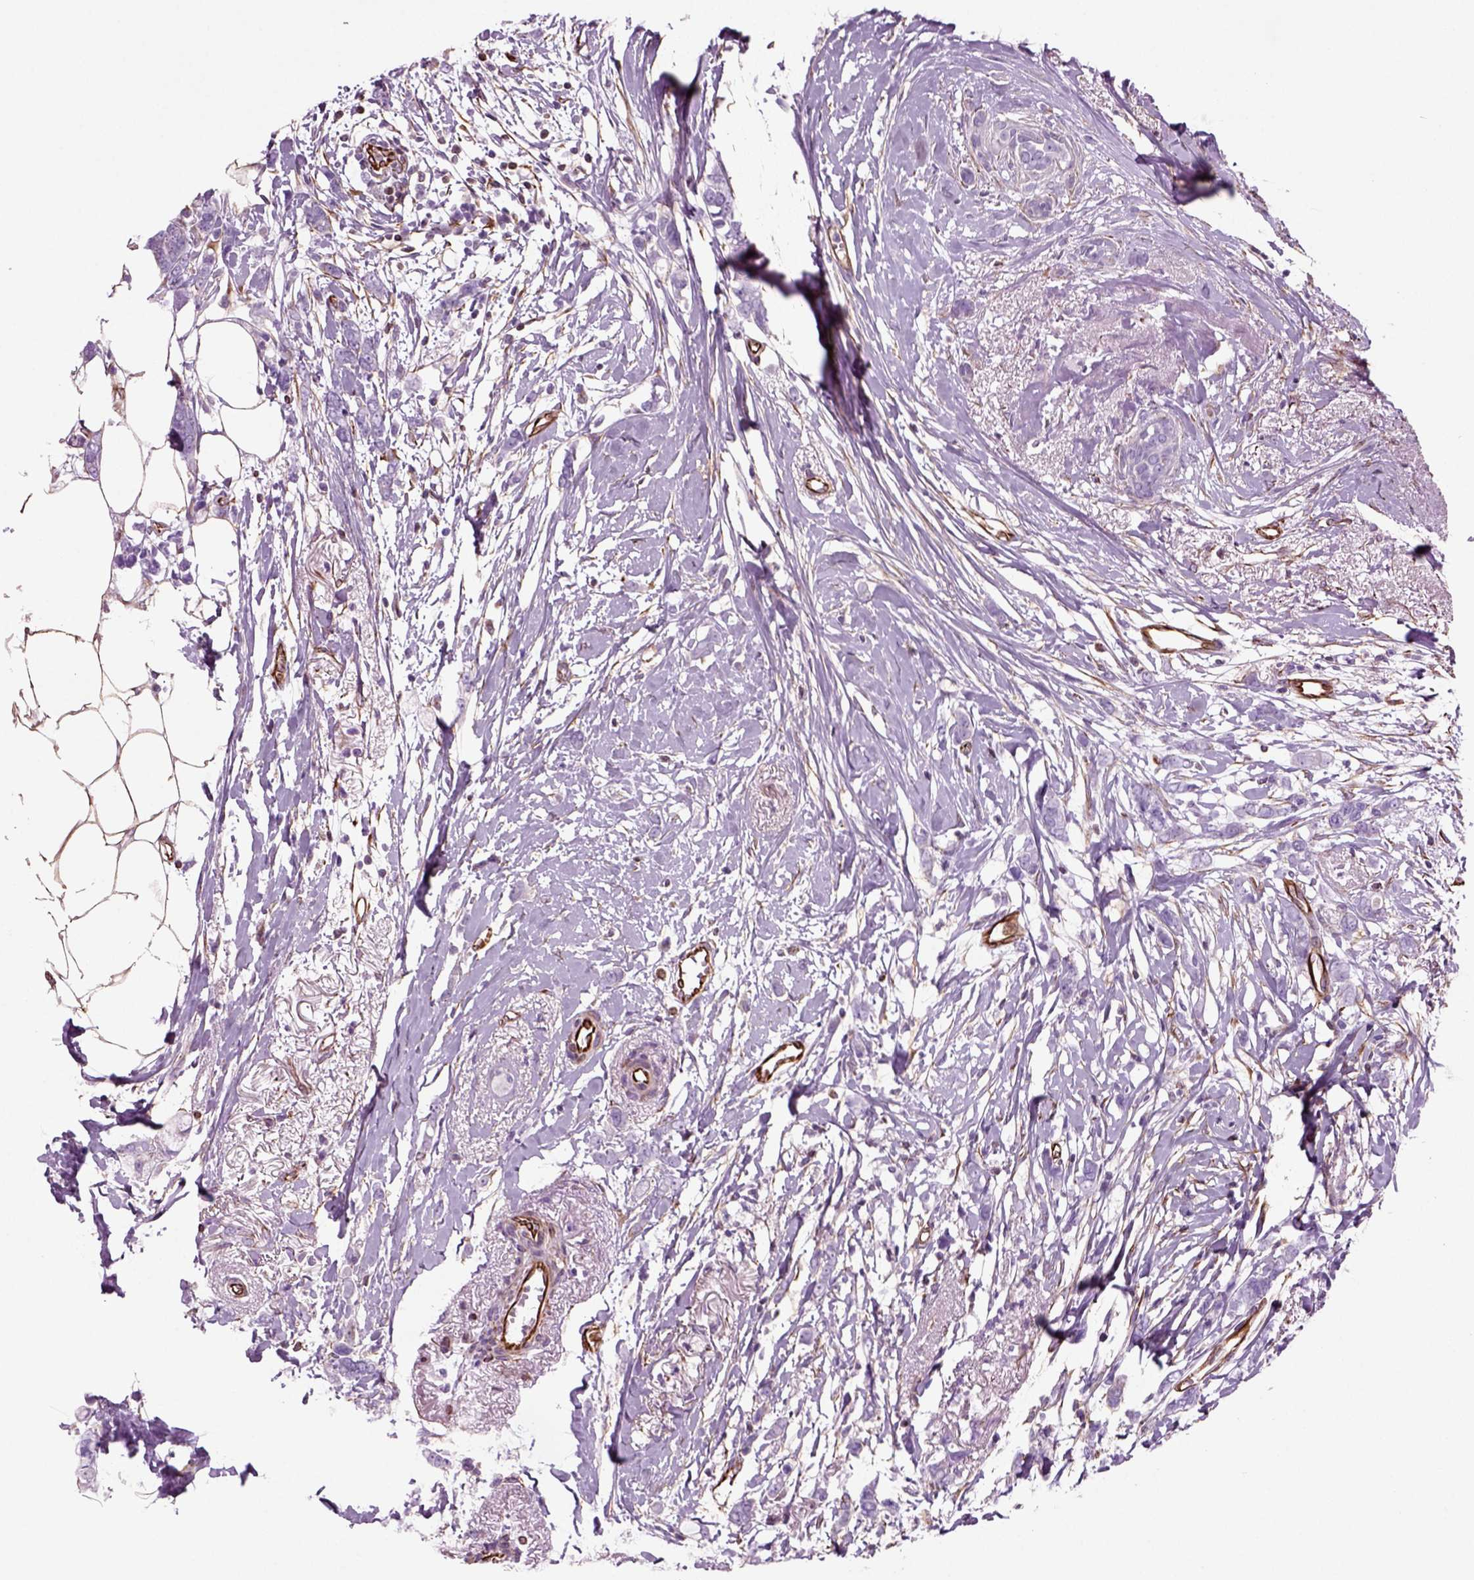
{"staining": {"intensity": "negative", "quantity": "none", "location": "none"}, "tissue": "breast cancer", "cell_type": "Tumor cells", "image_type": "cancer", "snomed": [{"axis": "morphology", "description": "Duct carcinoma"}, {"axis": "topography", "description": "Breast"}], "caption": "Immunohistochemistry (IHC) histopathology image of breast cancer (infiltrating ductal carcinoma) stained for a protein (brown), which displays no positivity in tumor cells. The staining is performed using DAB brown chromogen with nuclei counter-stained in using hematoxylin.", "gene": "ACER3", "patient": {"sex": "female", "age": 40}}